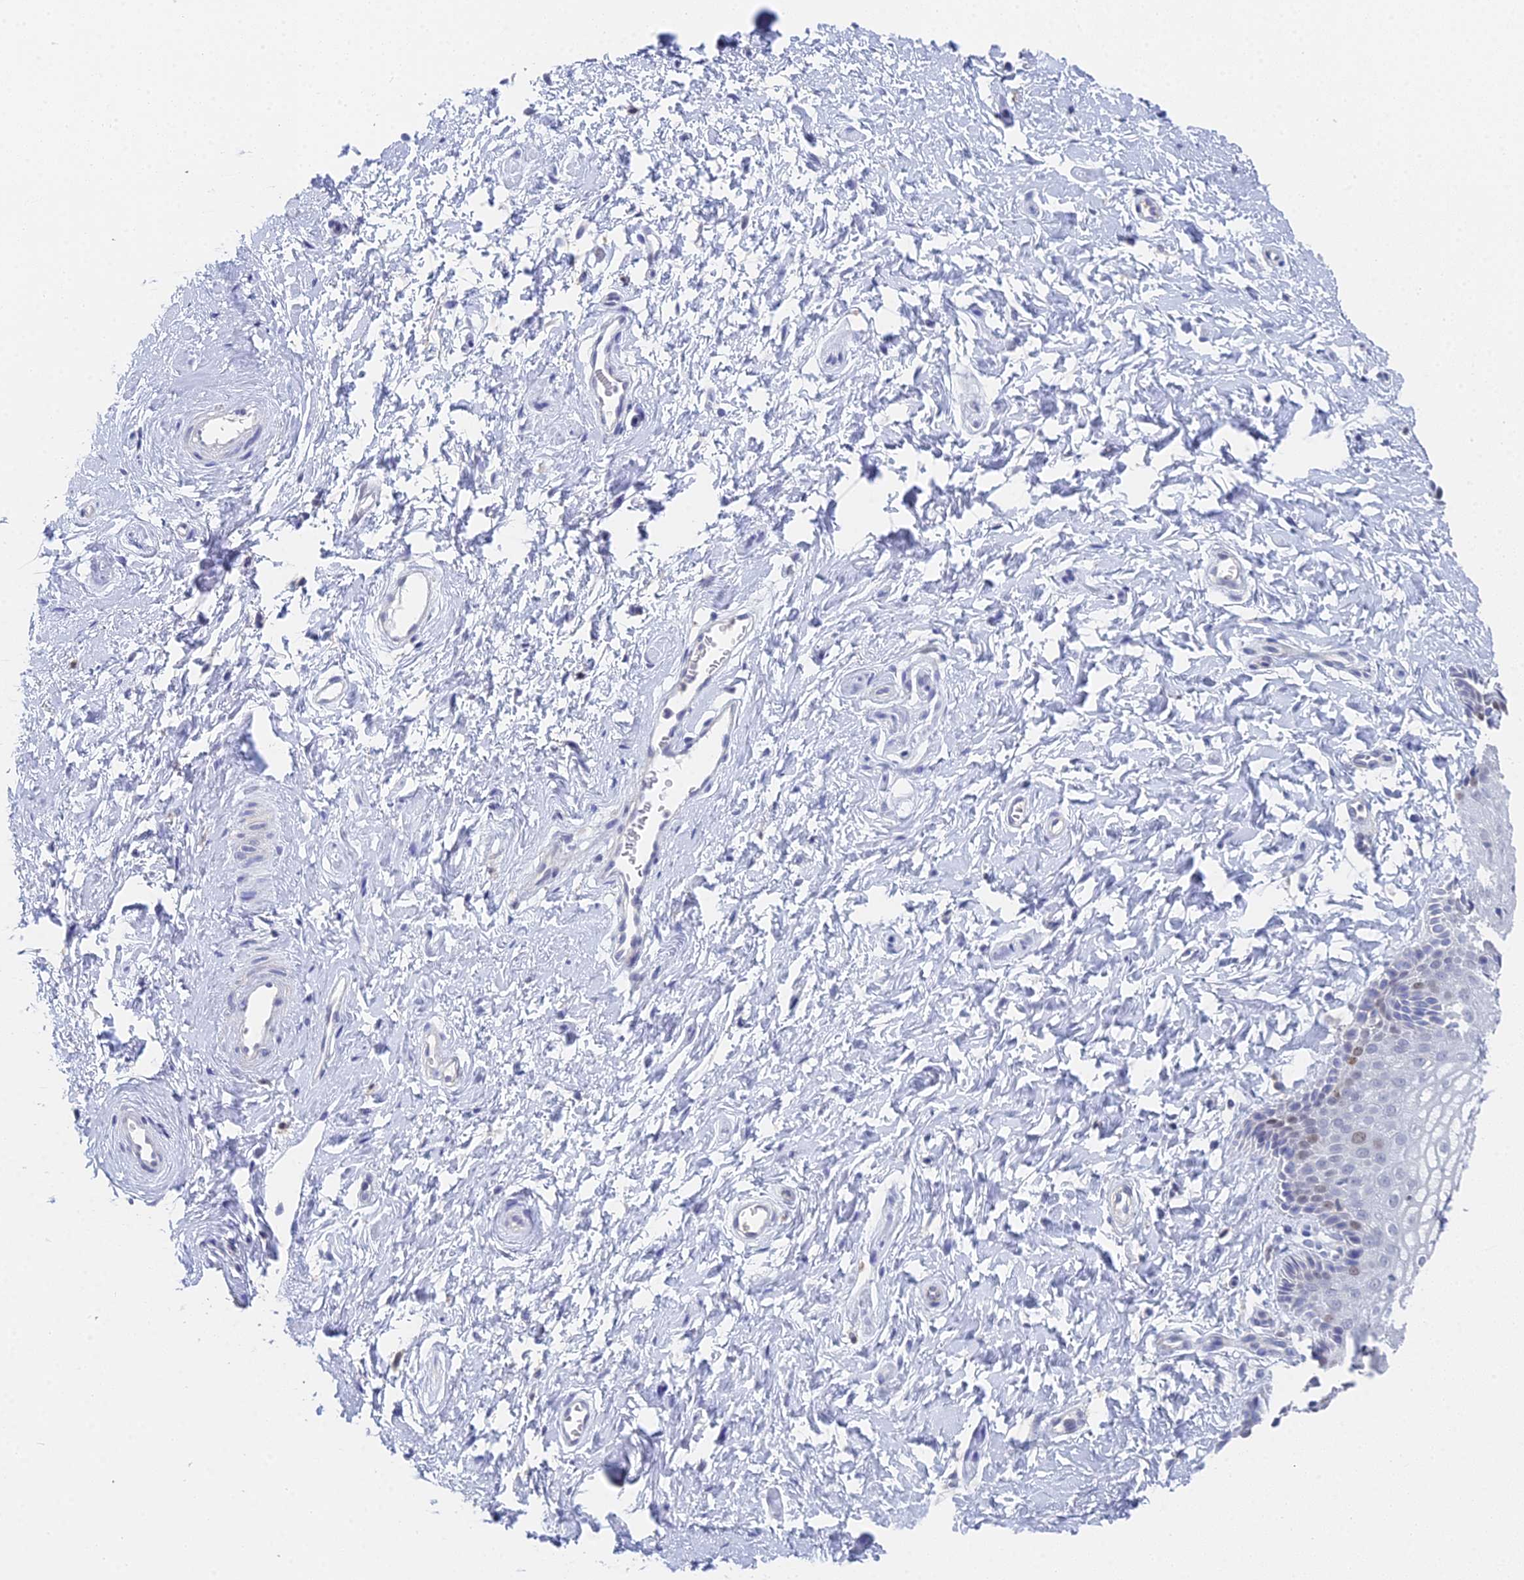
{"staining": {"intensity": "moderate", "quantity": "<25%", "location": "nuclear"}, "tissue": "vagina", "cell_type": "Squamous epithelial cells", "image_type": "normal", "snomed": [{"axis": "morphology", "description": "Normal tissue, NOS"}, {"axis": "topography", "description": "Vagina"}, {"axis": "topography", "description": "Cervix"}], "caption": "Immunohistochemical staining of normal human vagina demonstrates <25% levels of moderate nuclear protein staining in about <25% of squamous epithelial cells.", "gene": "MCM2", "patient": {"sex": "female", "age": 40}}